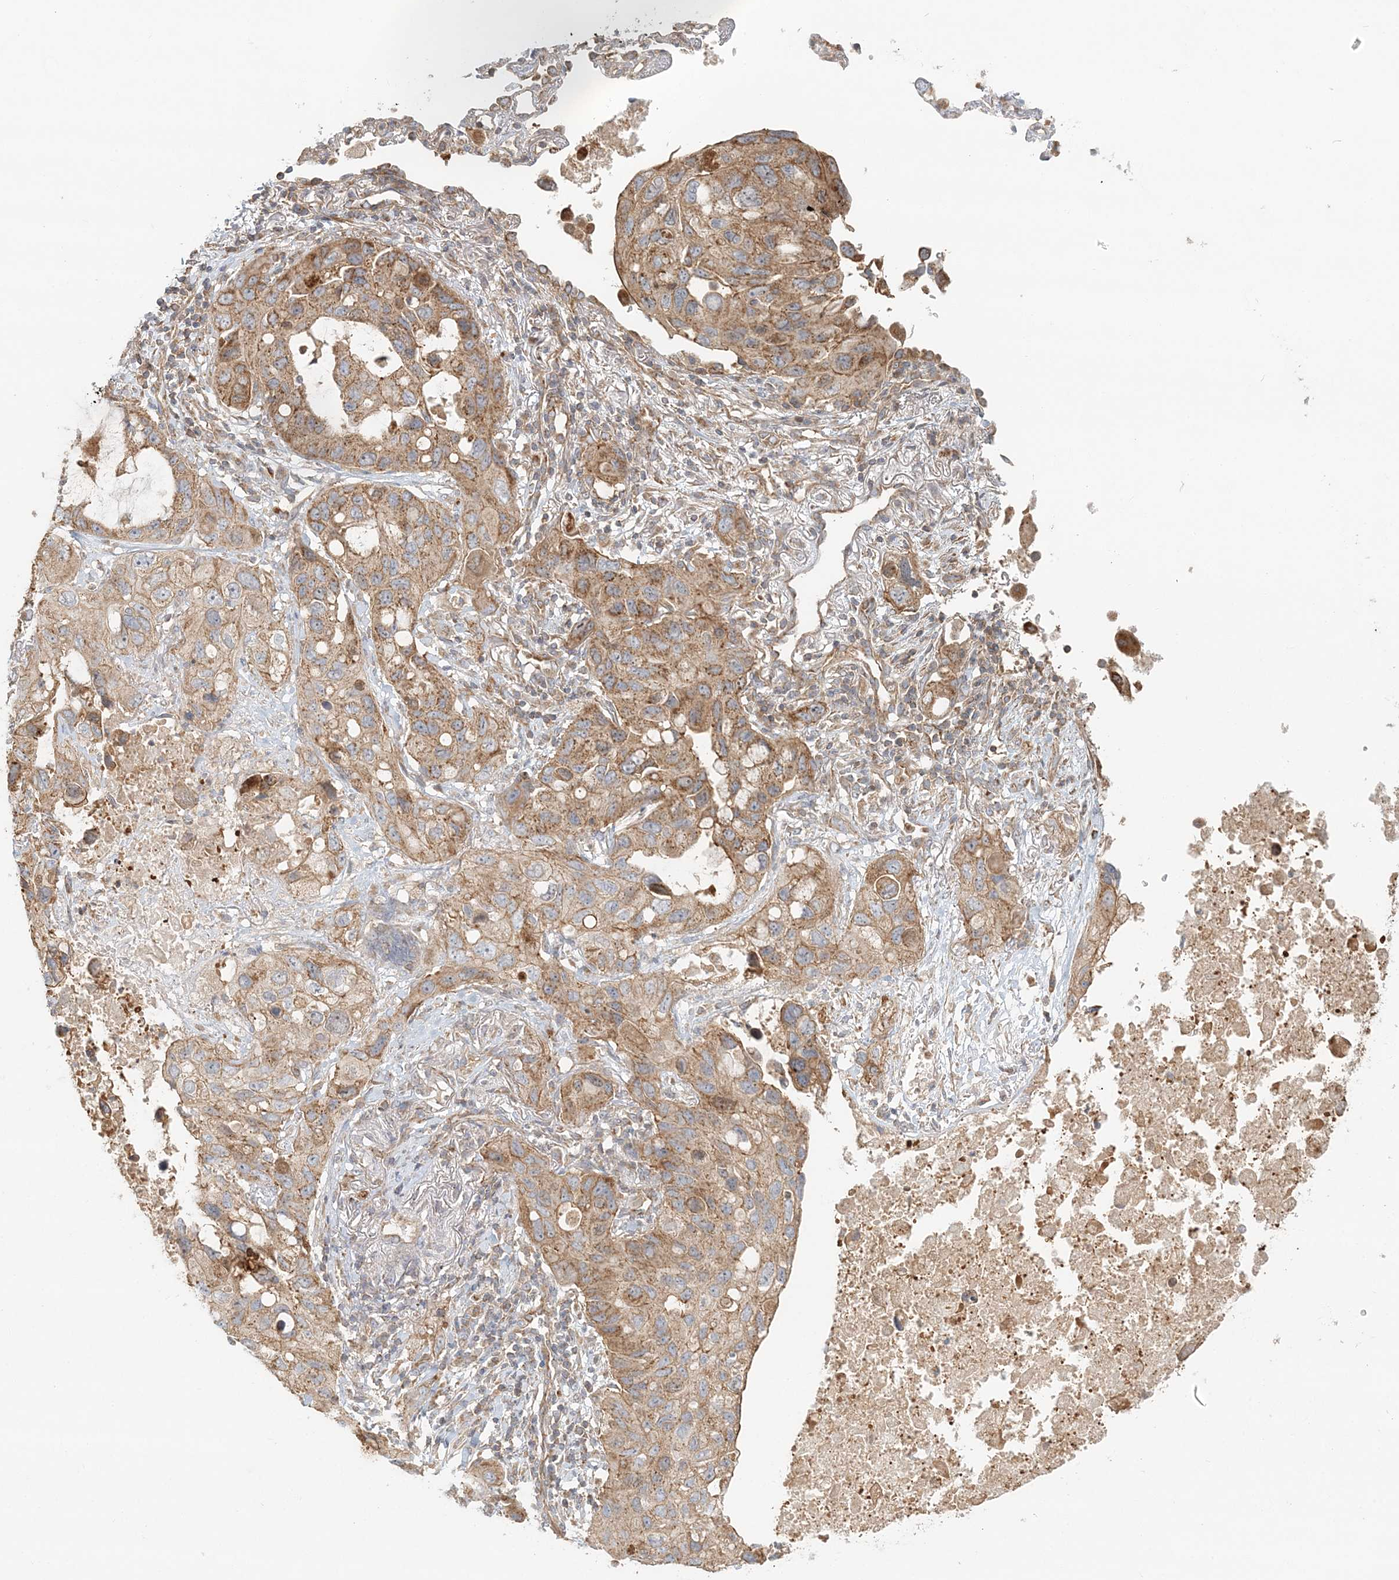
{"staining": {"intensity": "moderate", "quantity": ">75%", "location": "cytoplasmic/membranous"}, "tissue": "lung cancer", "cell_type": "Tumor cells", "image_type": "cancer", "snomed": [{"axis": "morphology", "description": "Squamous cell carcinoma, NOS"}, {"axis": "topography", "description": "Lung"}], "caption": "Lung cancer (squamous cell carcinoma) stained for a protein exhibits moderate cytoplasmic/membranous positivity in tumor cells. (Brightfield microscopy of DAB IHC at high magnification).", "gene": "KIAA0232", "patient": {"sex": "female", "age": 73}}